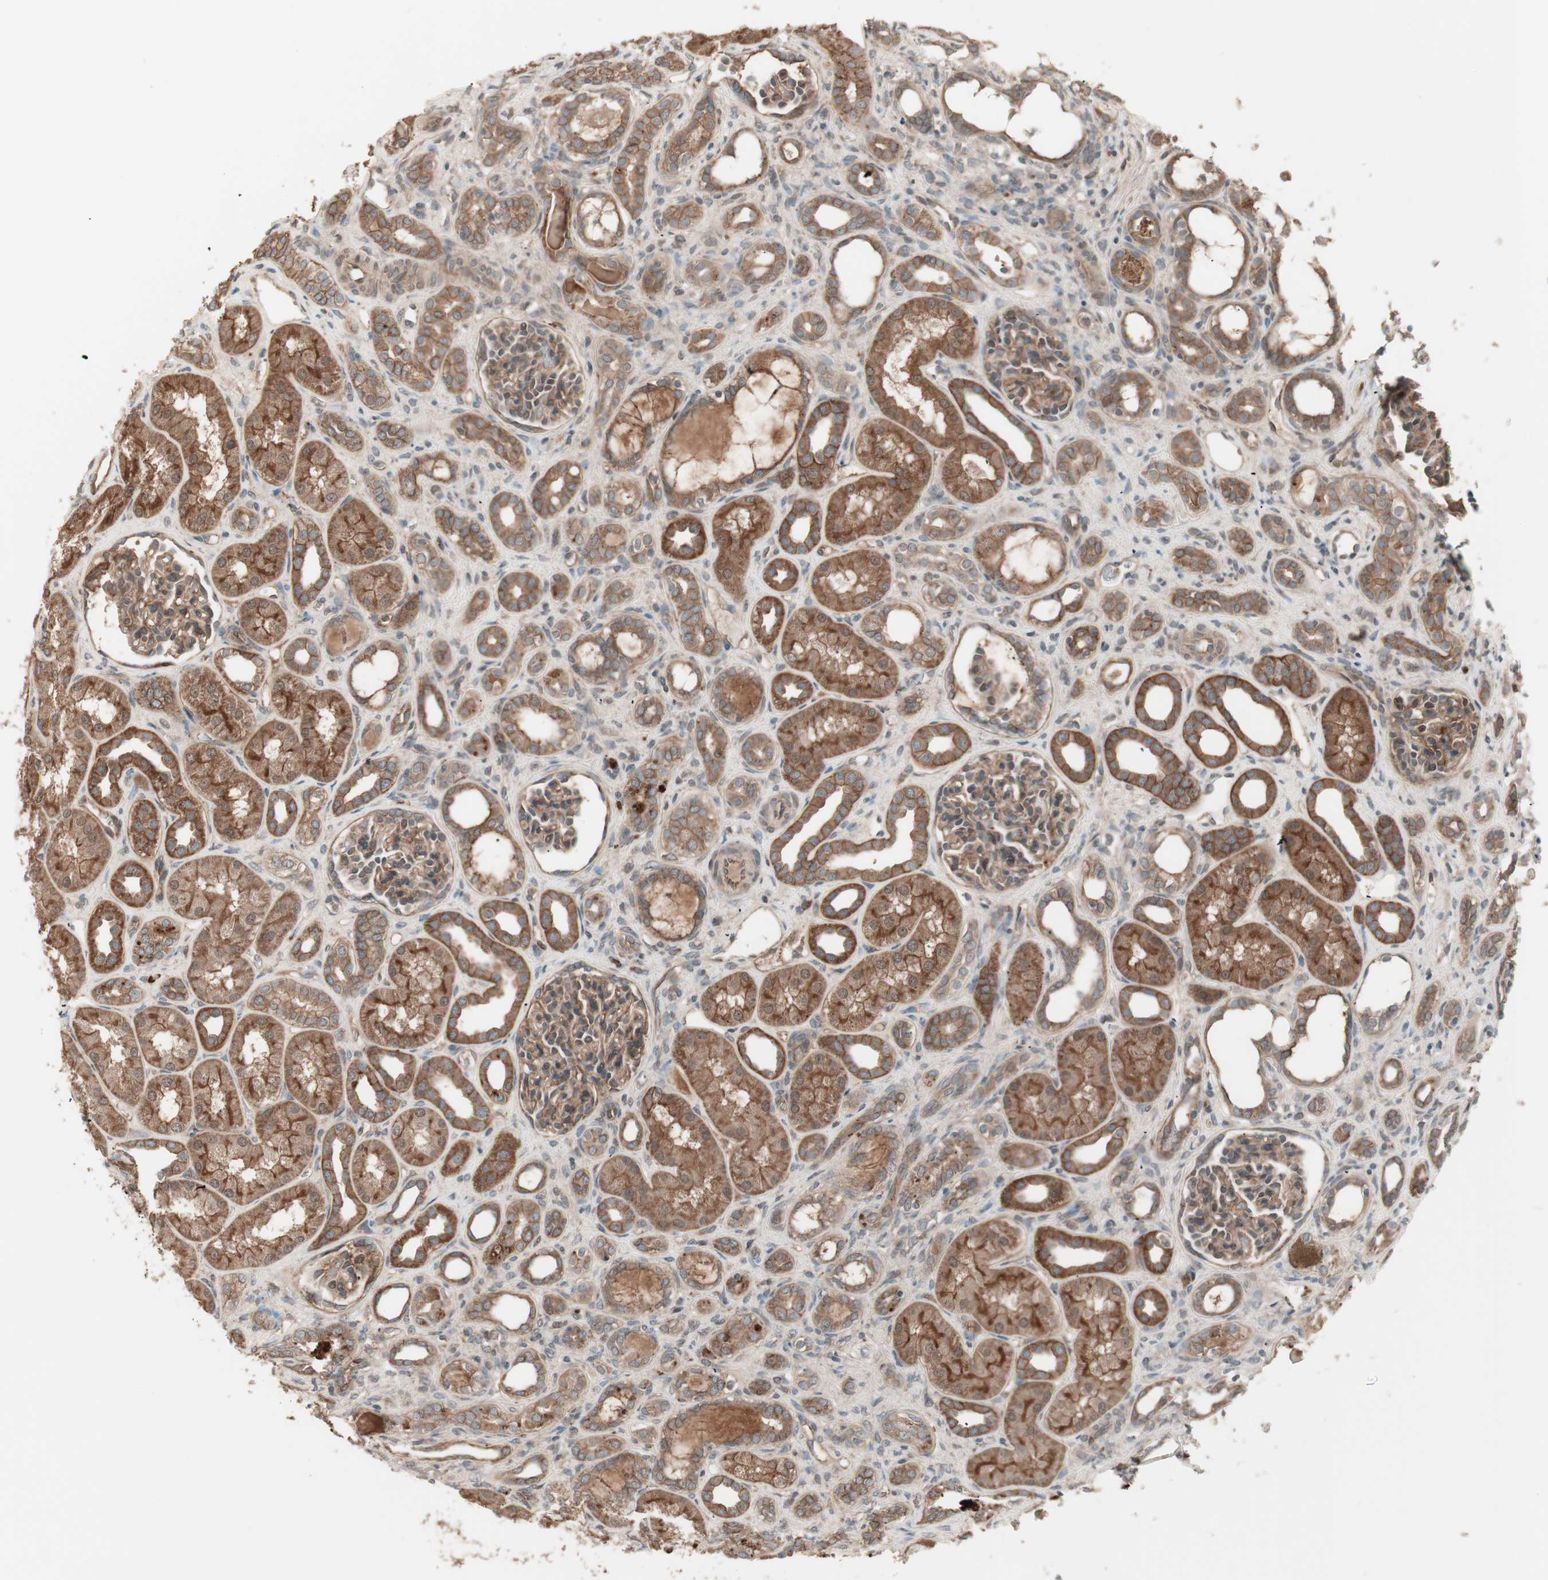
{"staining": {"intensity": "moderate", "quantity": ">75%", "location": "cytoplasmic/membranous"}, "tissue": "kidney", "cell_type": "Cells in glomeruli", "image_type": "normal", "snomed": [{"axis": "morphology", "description": "Normal tissue, NOS"}, {"axis": "topography", "description": "Kidney"}], "caption": "DAB (3,3'-diaminobenzidine) immunohistochemical staining of unremarkable human kidney shows moderate cytoplasmic/membranous protein positivity in about >75% of cells in glomeruli. The protein is stained brown, and the nuclei are stained in blue (DAB IHC with brightfield microscopy, high magnification).", "gene": "TFPI", "patient": {"sex": "male", "age": 7}}